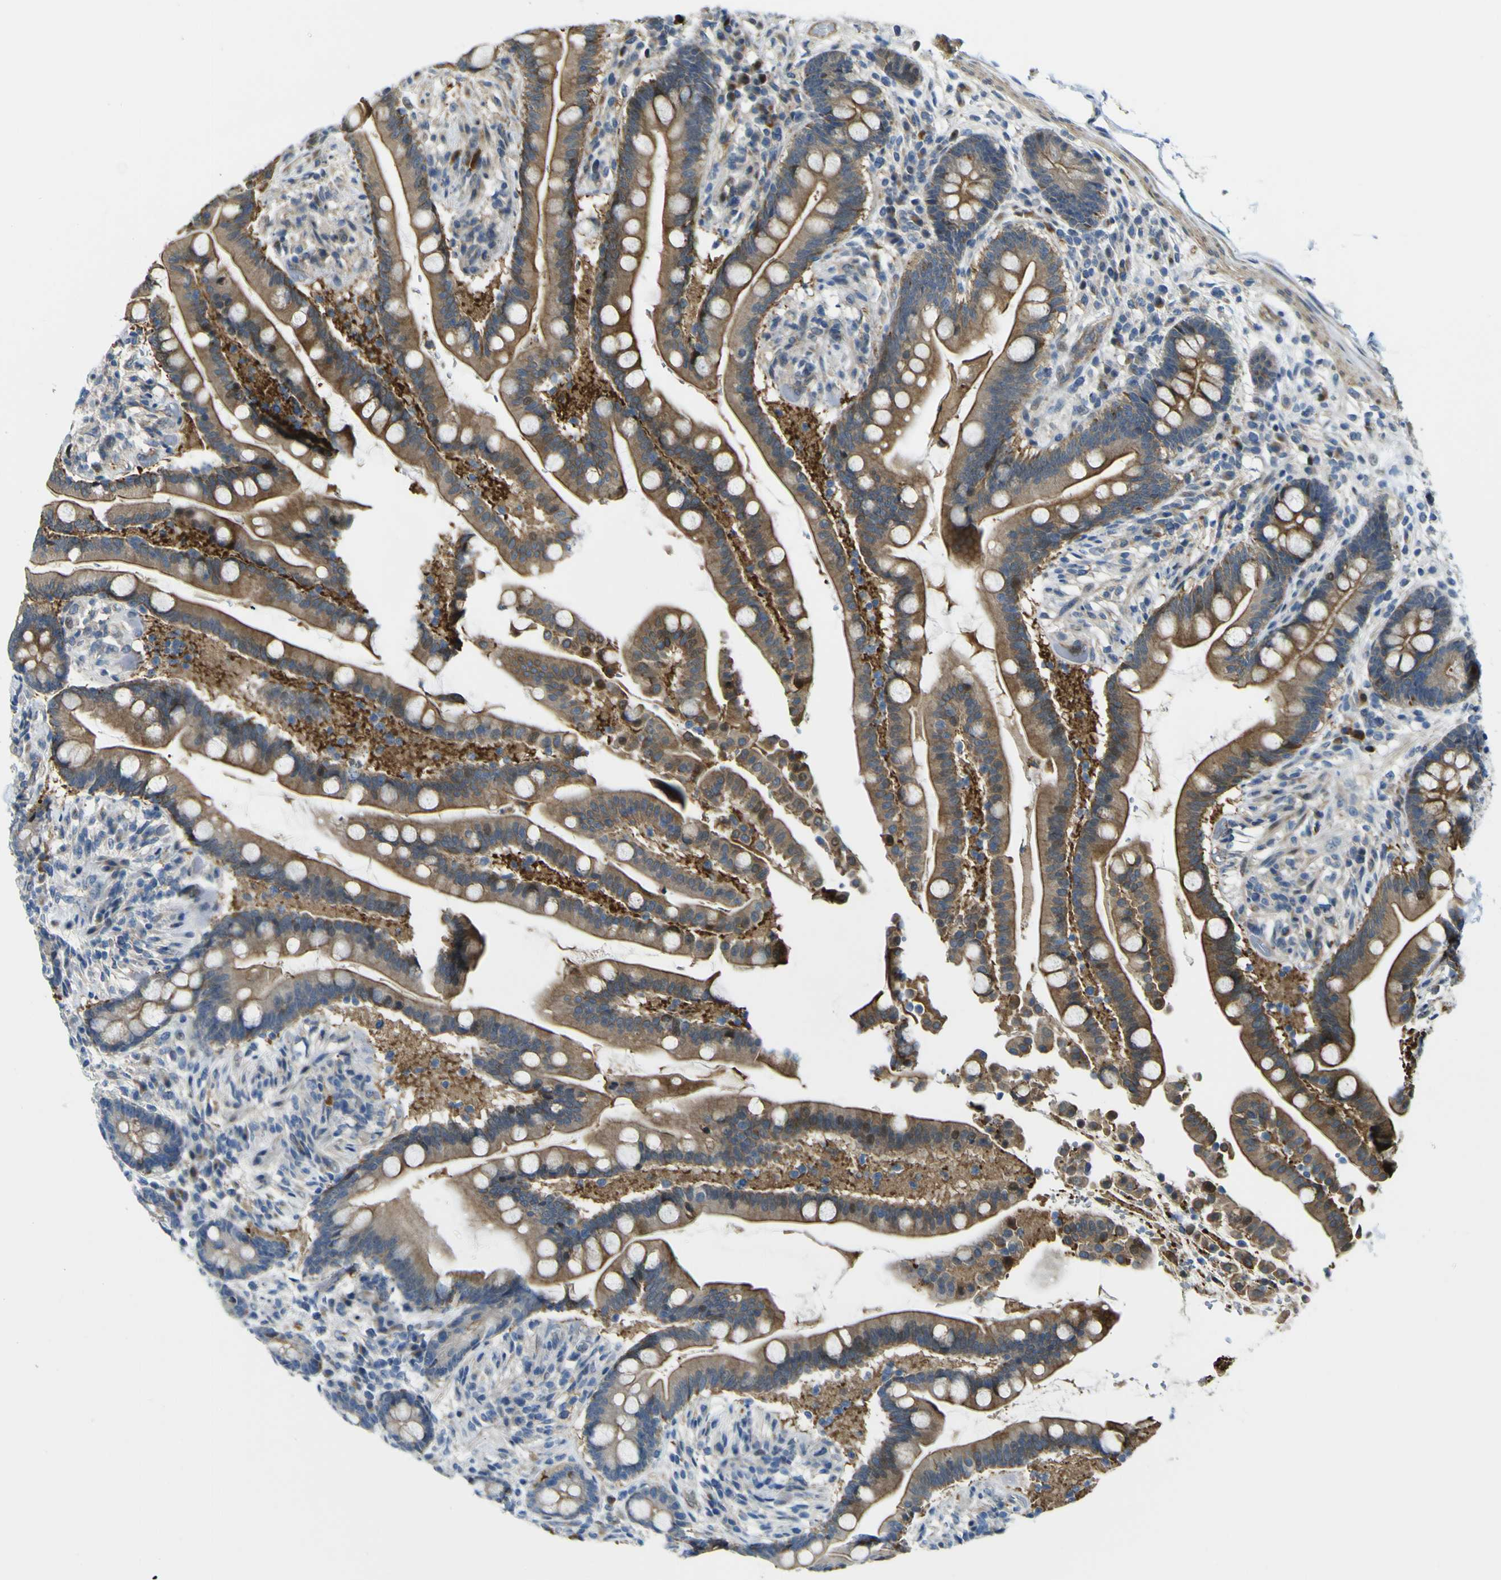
{"staining": {"intensity": "moderate", "quantity": ">75%", "location": "cytoplasmic/membranous"}, "tissue": "colon", "cell_type": "Endothelial cells", "image_type": "normal", "snomed": [{"axis": "morphology", "description": "Normal tissue, NOS"}, {"axis": "topography", "description": "Colon"}], "caption": "Immunohistochemistry (IHC) of normal colon exhibits medium levels of moderate cytoplasmic/membranous positivity in approximately >75% of endothelial cells. Using DAB (brown) and hematoxylin (blue) stains, captured at high magnification using brightfield microscopy.", "gene": "KDM7A", "patient": {"sex": "male", "age": 73}}